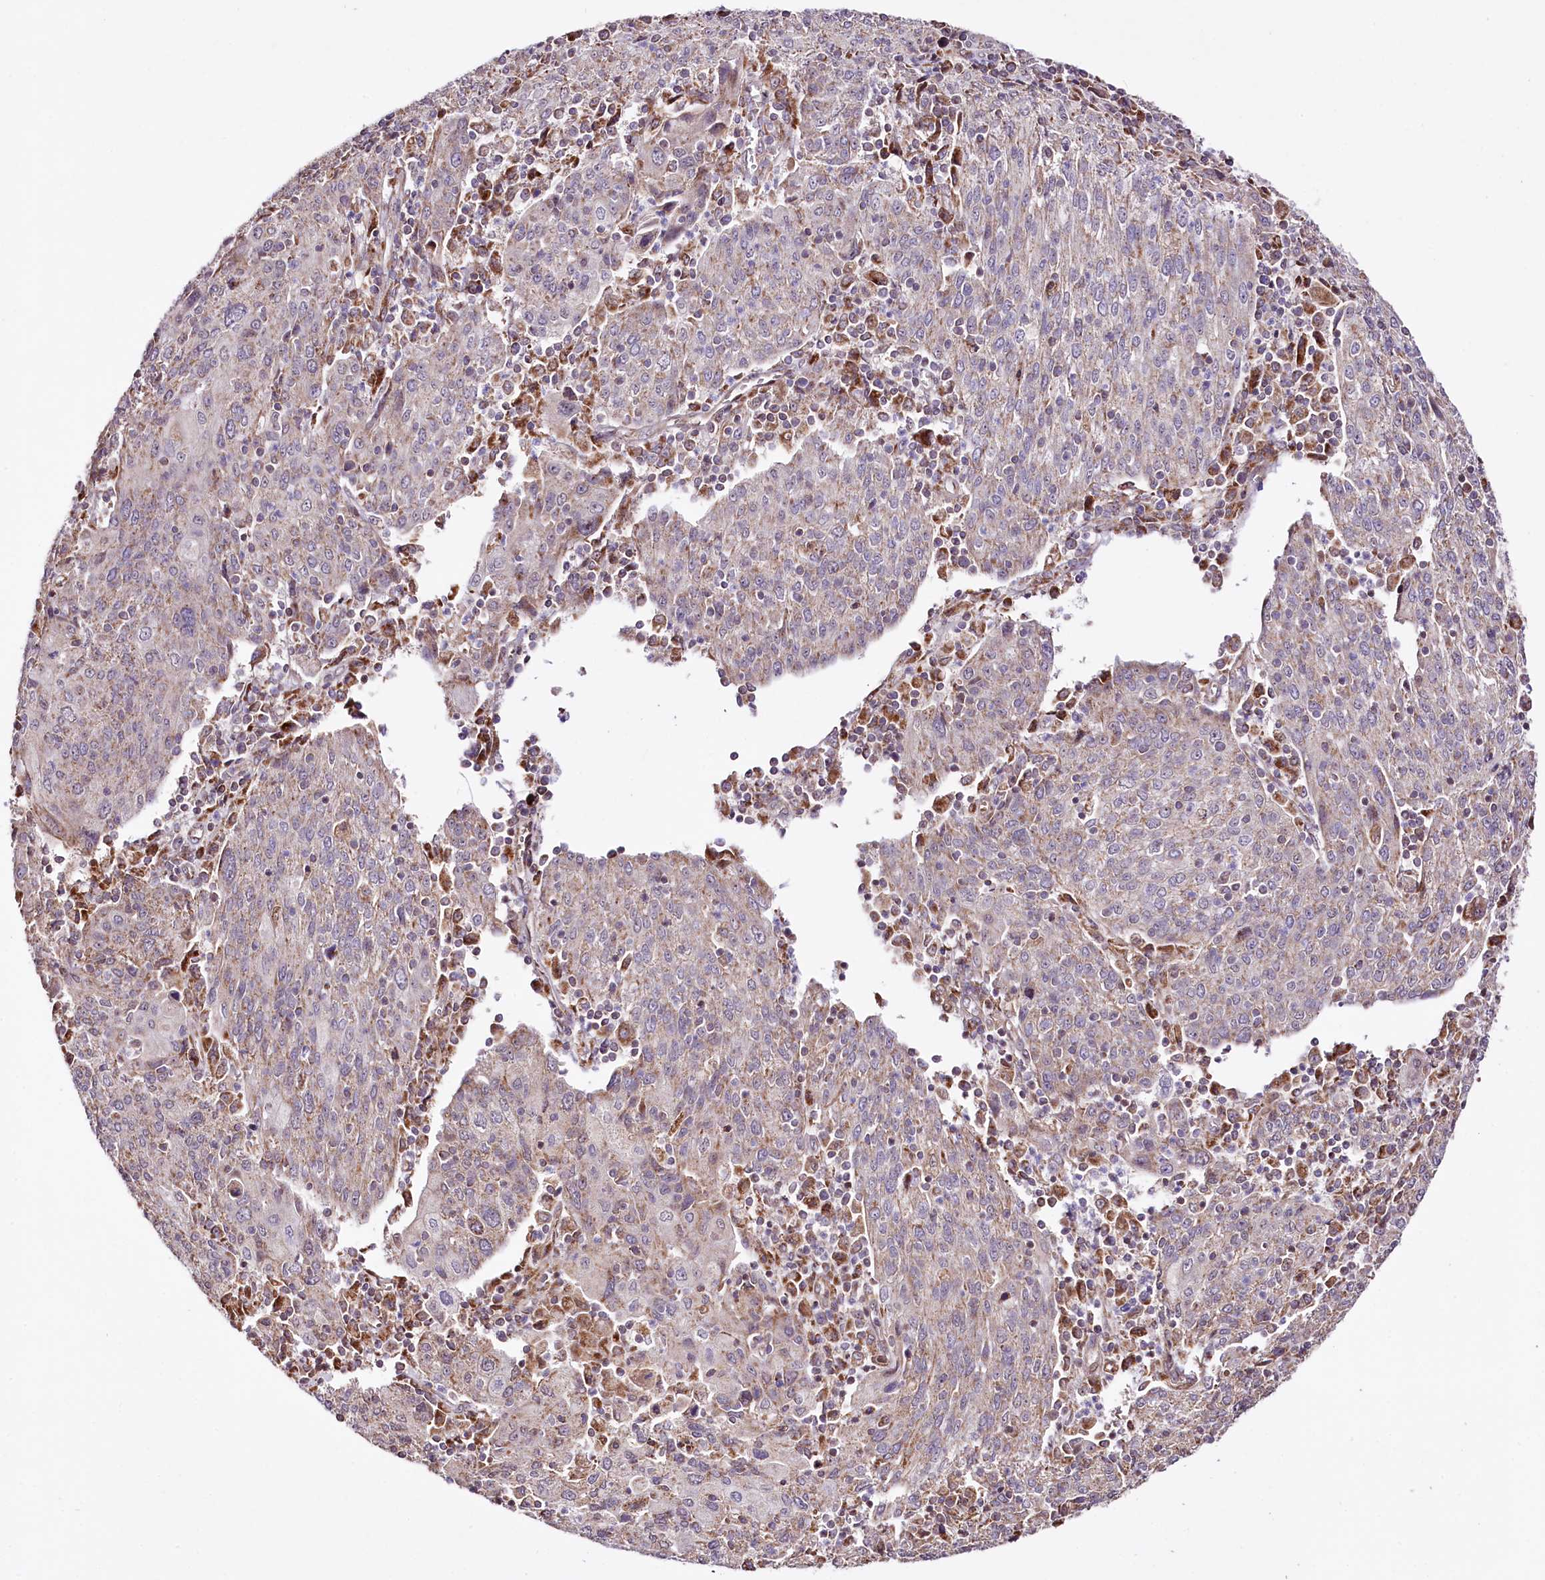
{"staining": {"intensity": "weak", "quantity": "25%-75%", "location": "cytoplasmic/membranous"}, "tissue": "cervical cancer", "cell_type": "Tumor cells", "image_type": "cancer", "snomed": [{"axis": "morphology", "description": "Squamous cell carcinoma, NOS"}, {"axis": "topography", "description": "Cervix"}], "caption": "This micrograph reveals cervical squamous cell carcinoma stained with IHC to label a protein in brown. The cytoplasmic/membranous of tumor cells show weak positivity for the protein. Nuclei are counter-stained blue.", "gene": "ST7", "patient": {"sex": "female", "age": 67}}